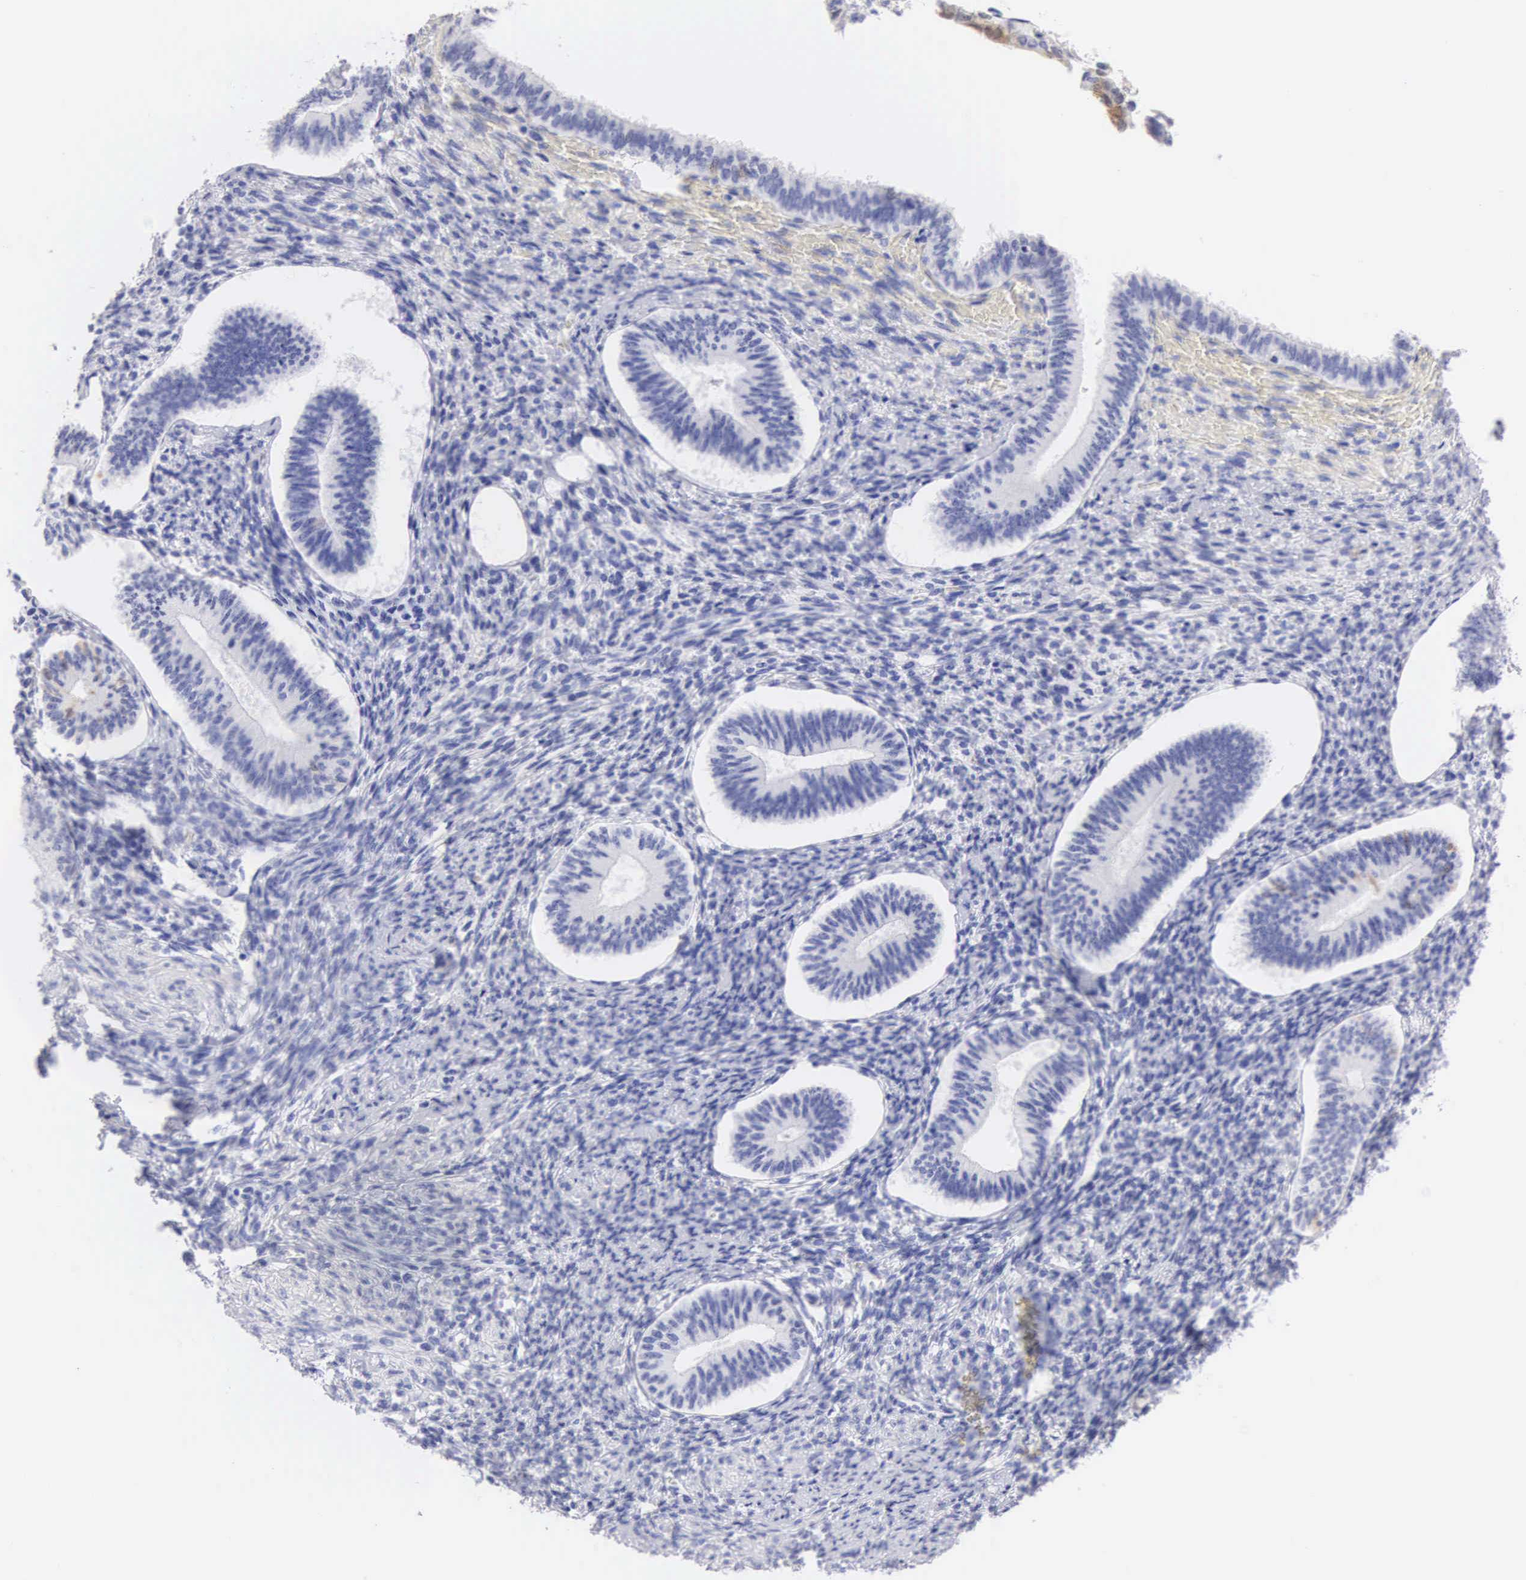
{"staining": {"intensity": "negative", "quantity": "none", "location": "none"}, "tissue": "endometrium", "cell_type": "Cells in endometrial stroma", "image_type": "normal", "snomed": [{"axis": "morphology", "description": "Normal tissue, NOS"}, {"axis": "topography", "description": "Endometrium"}], "caption": "The micrograph exhibits no staining of cells in endometrial stroma in benign endometrium.", "gene": "CDKN2A", "patient": {"sex": "female", "age": 82}}